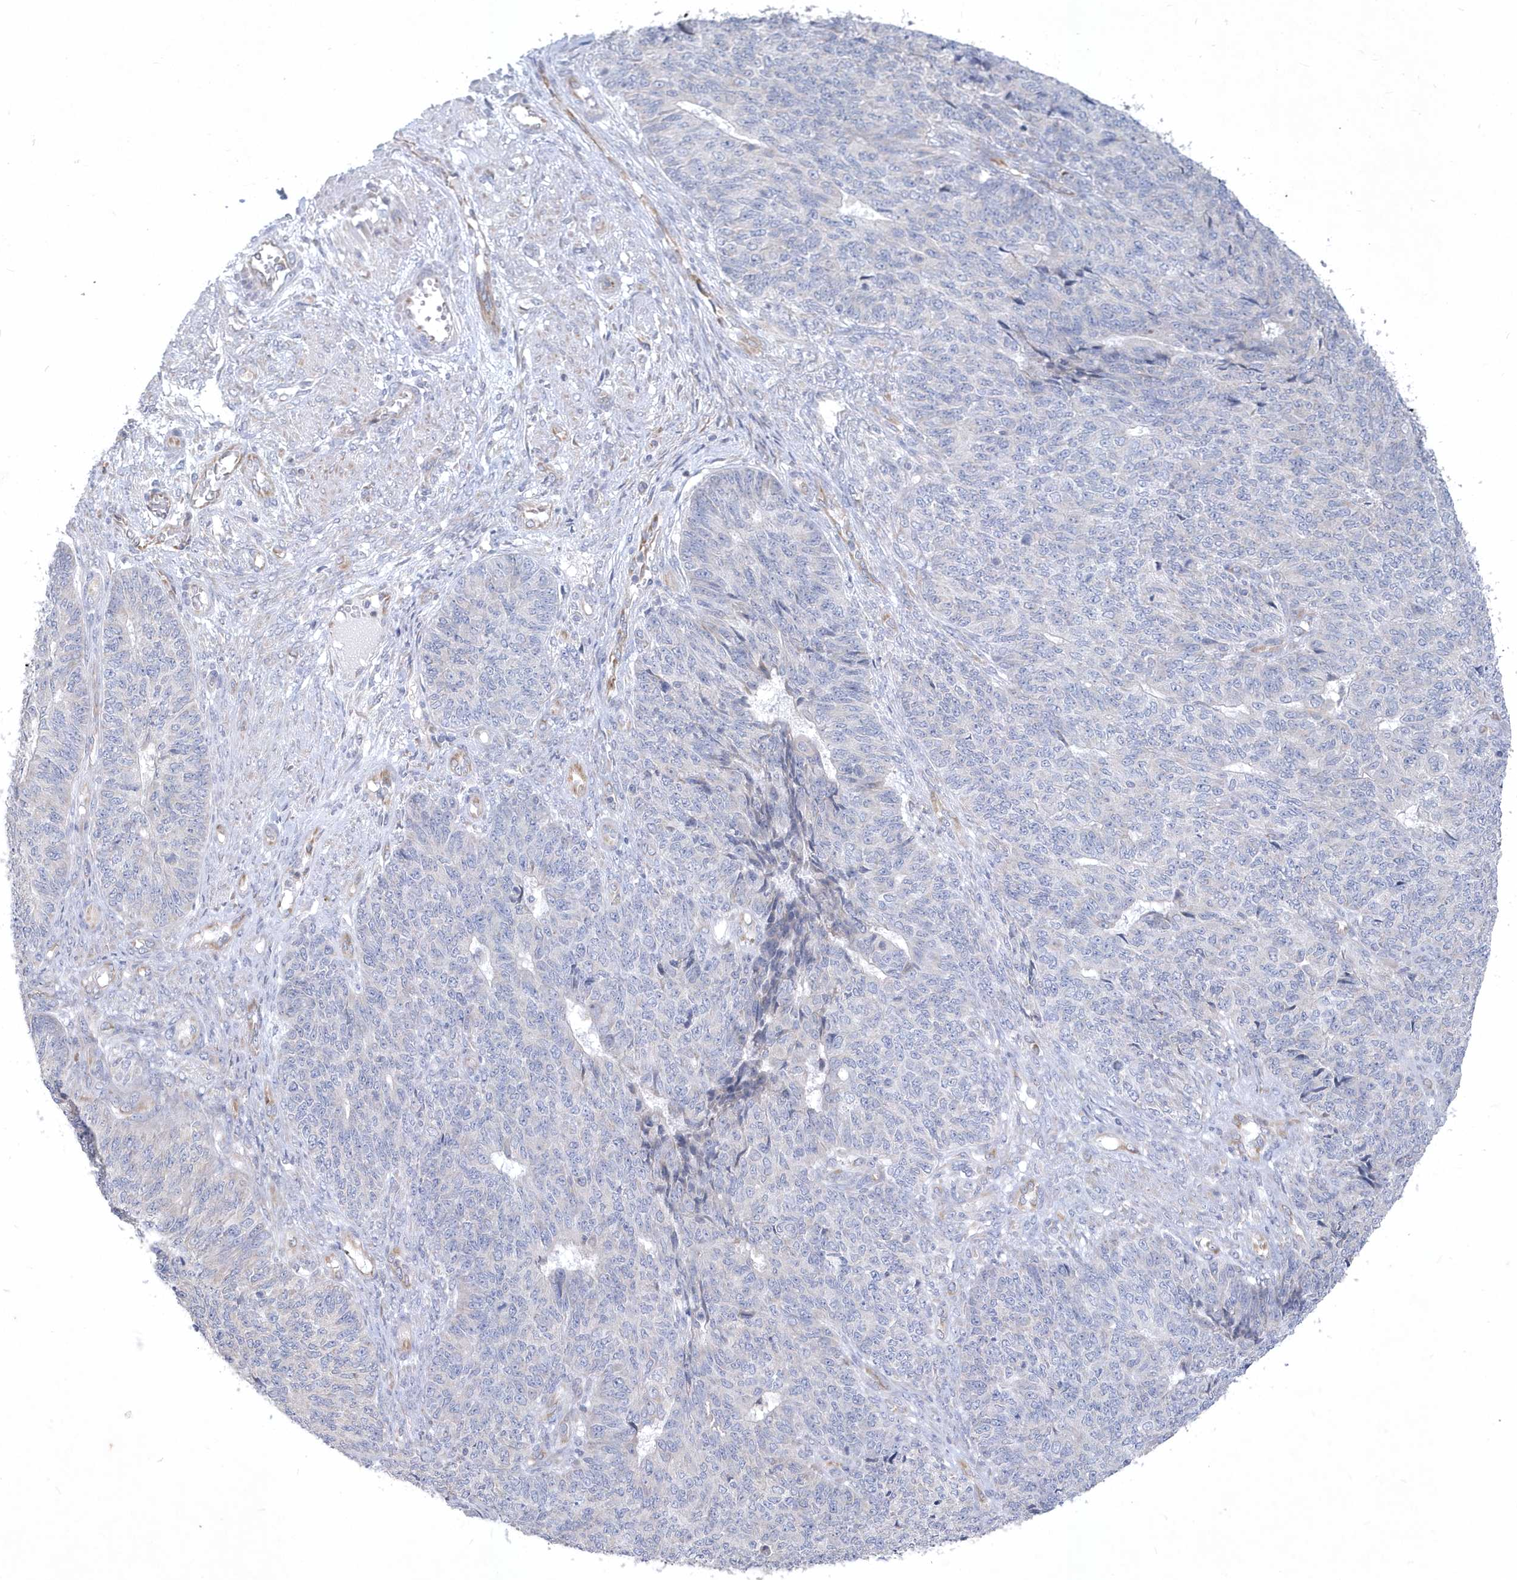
{"staining": {"intensity": "negative", "quantity": "none", "location": "none"}, "tissue": "endometrial cancer", "cell_type": "Tumor cells", "image_type": "cancer", "snomed": [{"axis": "morphology", "description": "Adenocarcinoma, NOS"}, {"axis": "topography", "description": "Endometrium"}], "caption": "Human endometrial adenocarcinoma stained for a protein using immunohistochemistry (IHC) reveals no staining in tumor cells.", "gene": "DGAT1", "patient": {"sex": "female", "age": 32}}